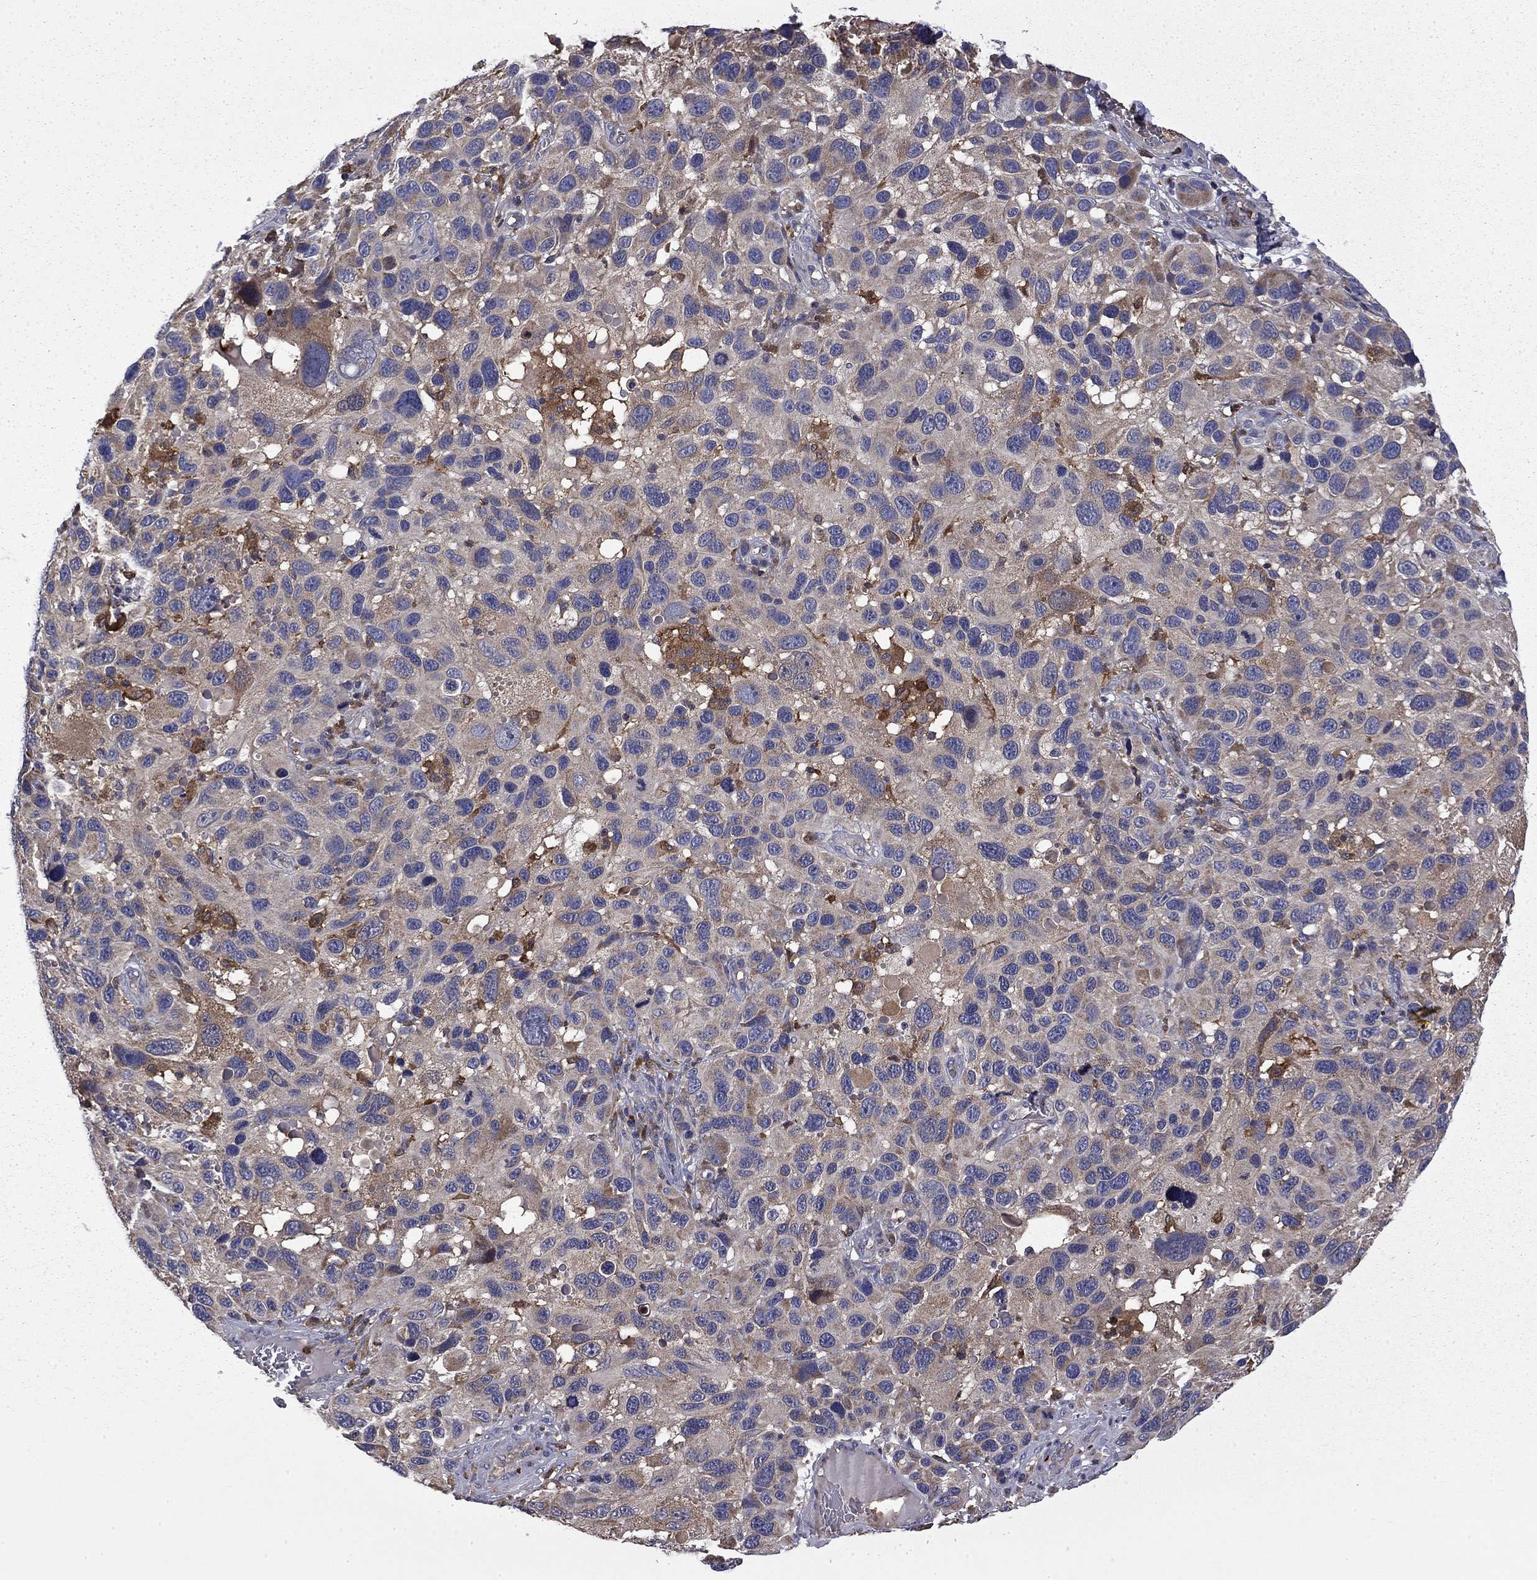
{"staining": {"intensity": "weak", "quantity": "<25%", "location": "cytoplasmic/membranous"}, "tissue": "melanoma", "cell_type": "Tumor cells", "image_type": "cancer", "snomed": [{"axis": "morphology", "description": "Malignant melanoma, NOS"}, {"axis": "topography", "description": "Skin"}], "caption": "Tumor cells show no significant positivity in melanoma. (Brightfield microscopy of DAB (3,3'-diaminobenzidine) immunohistochemistry (IHC) at high magnification).", "gene": "CEACAM7", "patient": {"sex": "male", "age": 53}}